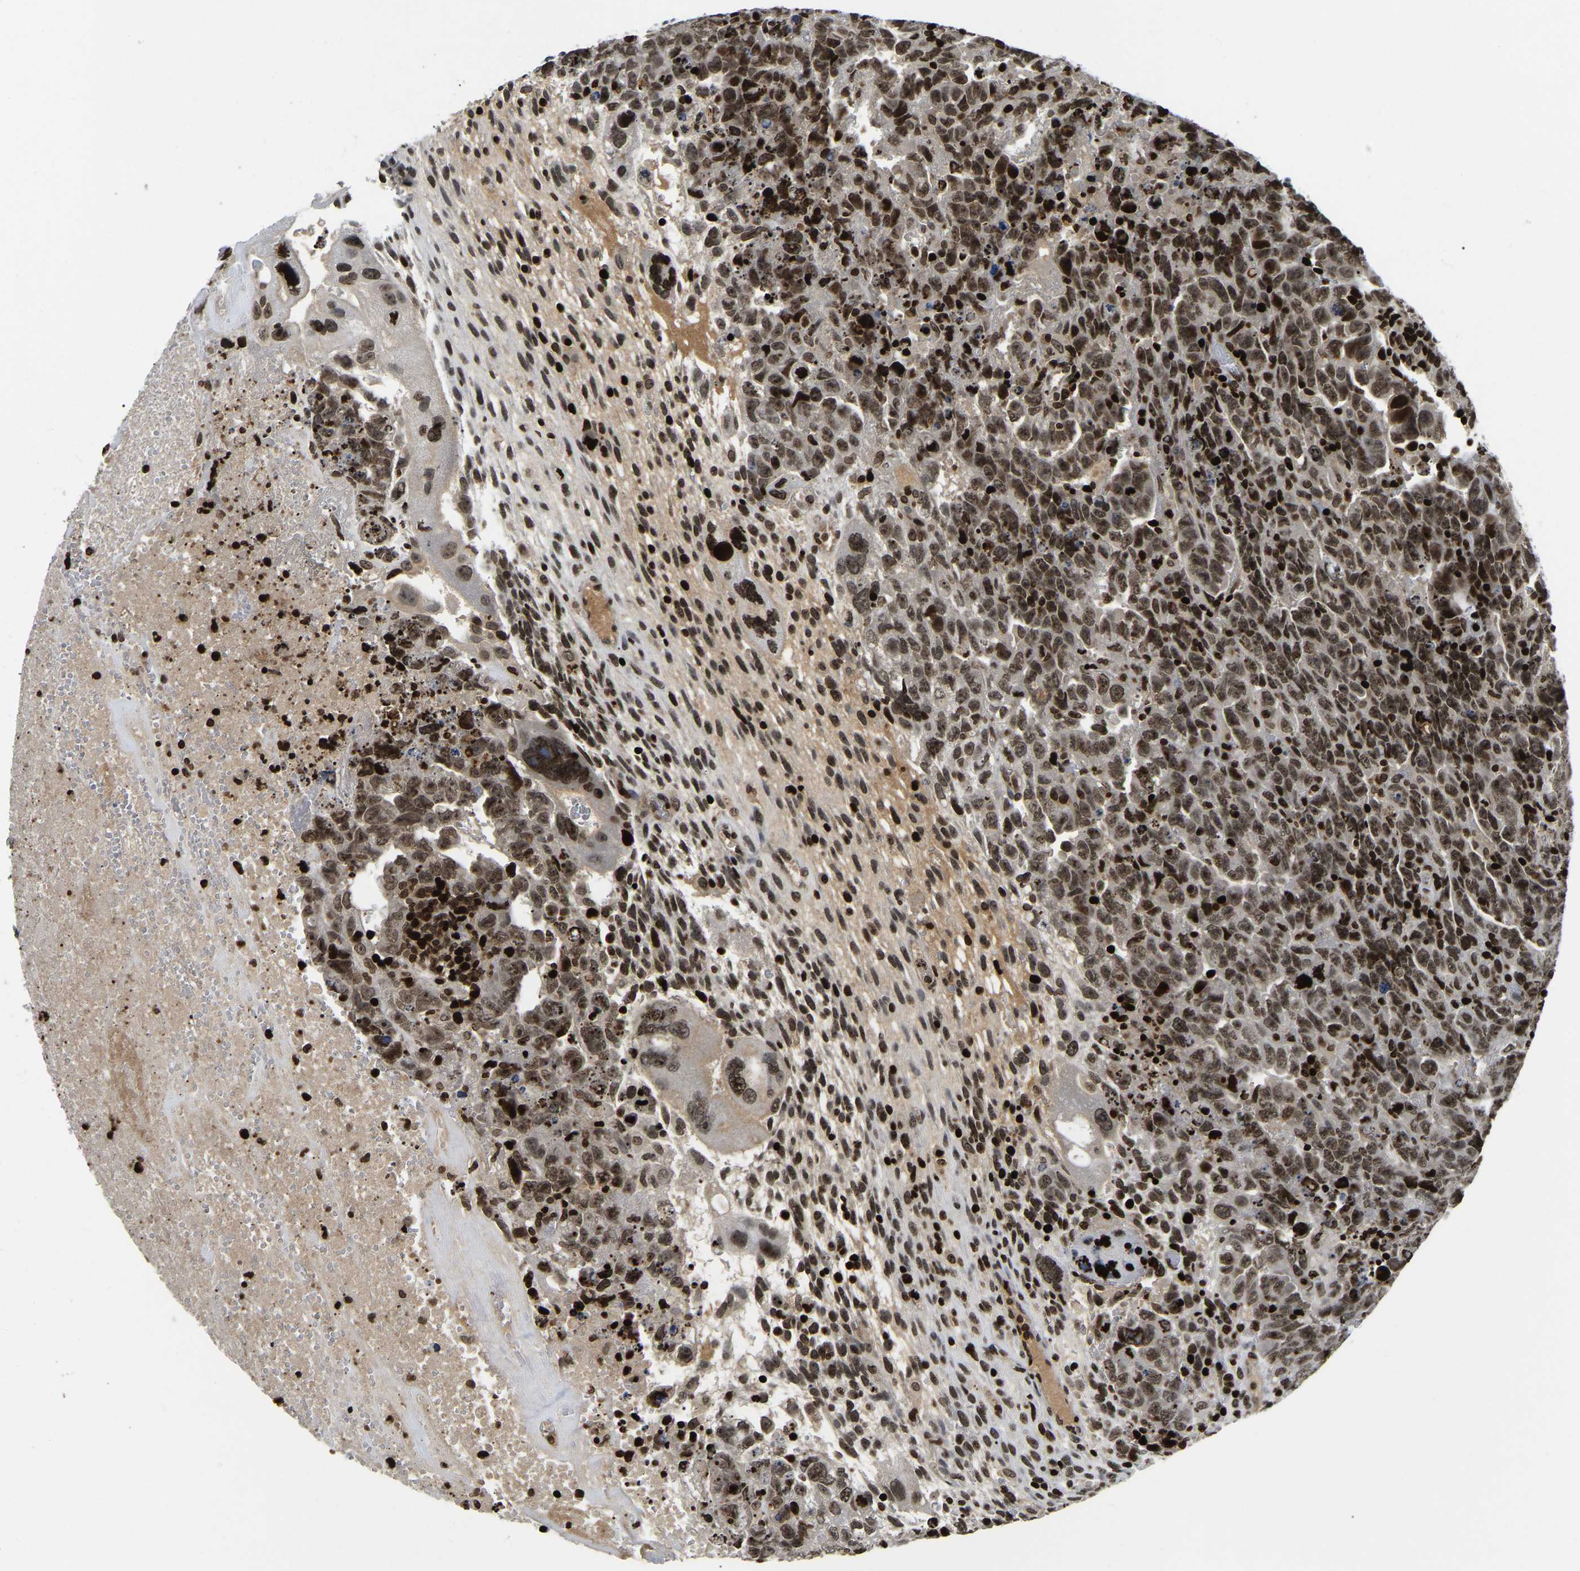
{"staining": {"intensity": "moderate", "quantity": ">75%", "location": "nuclear"}, "tissue": "testis cancer", "cell_type": "Tumor cells", "image_type": "cancer", "snomed": [{"axis": "morphology", "description": "Carcinoma, Embryonal, NOS"}, {"axis": "topography", "description": "Testis"}], "caption": "Immunohistochemical staining of human embryonal carcinoma (testis) demonstrates medium levels of moderate nuclear staining in approximately >75% of tumor cells.", "gene": "LRRC61", "patient": {"sex": "male", "age": 28}}